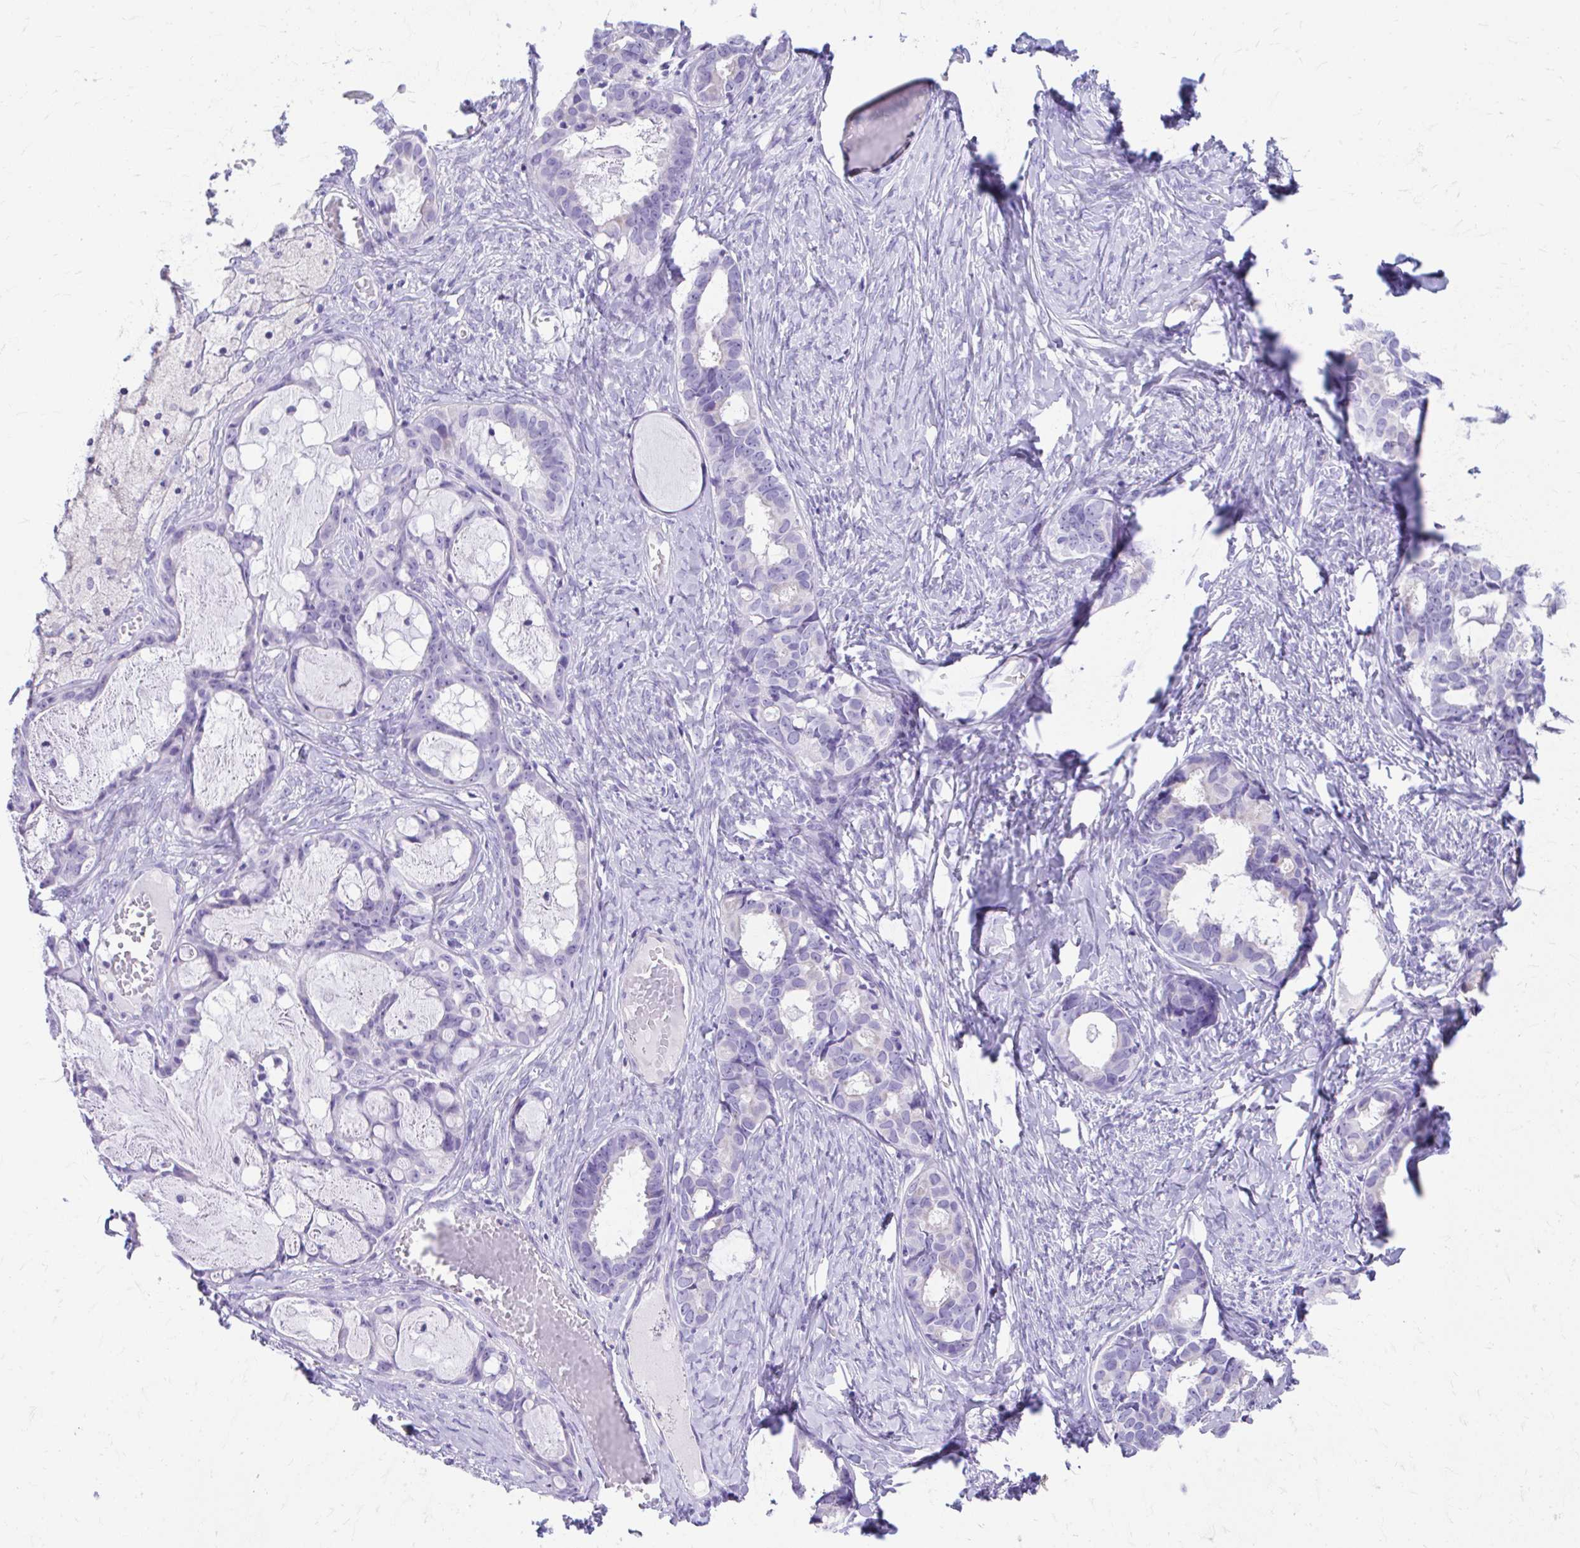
{"staining": {"intensity": "negative", "quantity": "none", "location": "none"}, "tissue": "ovarian cancer", "cell_type": "Tumor cells", "image_type": "cancer", "snomed": [{"axis": "morphology", "description": "Cystadenocarcinoma, serous, NOS"}, {"axis": "topography", "description": "Ovary"}], "caption": "IHC of human serous cystadenocarcinoma (ovarian) displays no expression in tumor cells.", "gene": "KRIT1", "patient": {"sex": "female", "age": 69}}